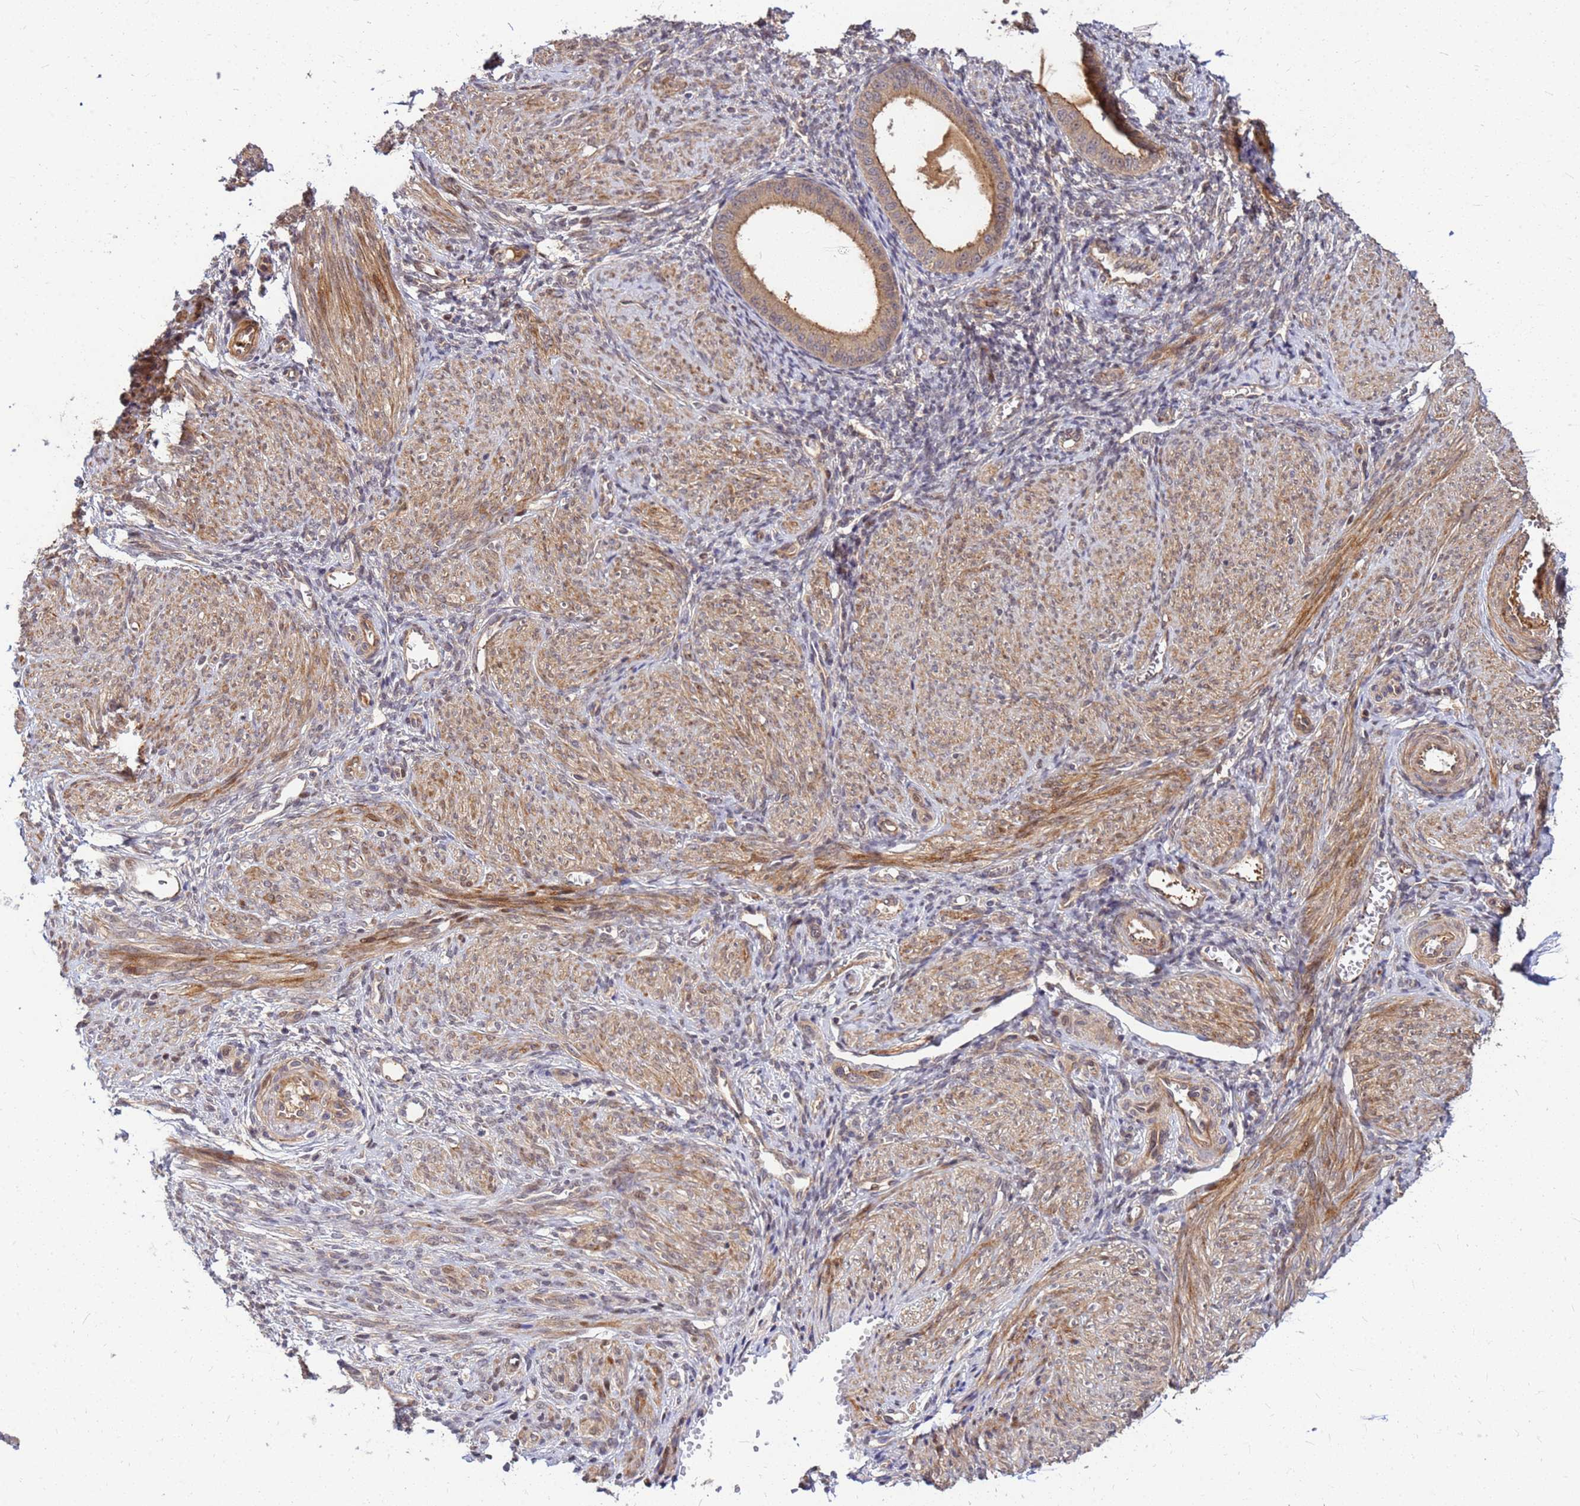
{"staining": {"intensity": "negative", "quantity": "none", "location": "none"}, "tissue": "endometrium", "cell_type": "Cells in endometrial stroma", "image_type": "normal", "snomed": [{"axis": "morphology", "description": "Normal tissue, NOS"}, {"axis": "topography", "description": "Endometrium"}], "caption": "There is no significant positivity in cells in endometrial stroma of endometrium. Brightfield microscopy of immunohistochemistry (IHC) stained with DAB (3,3'-diaminobenzidine) (brown) and hematoxylin (blue), captured at high magnification.", "gene": "DUS4L", "patient": {"sex": "female", "age": 49}}